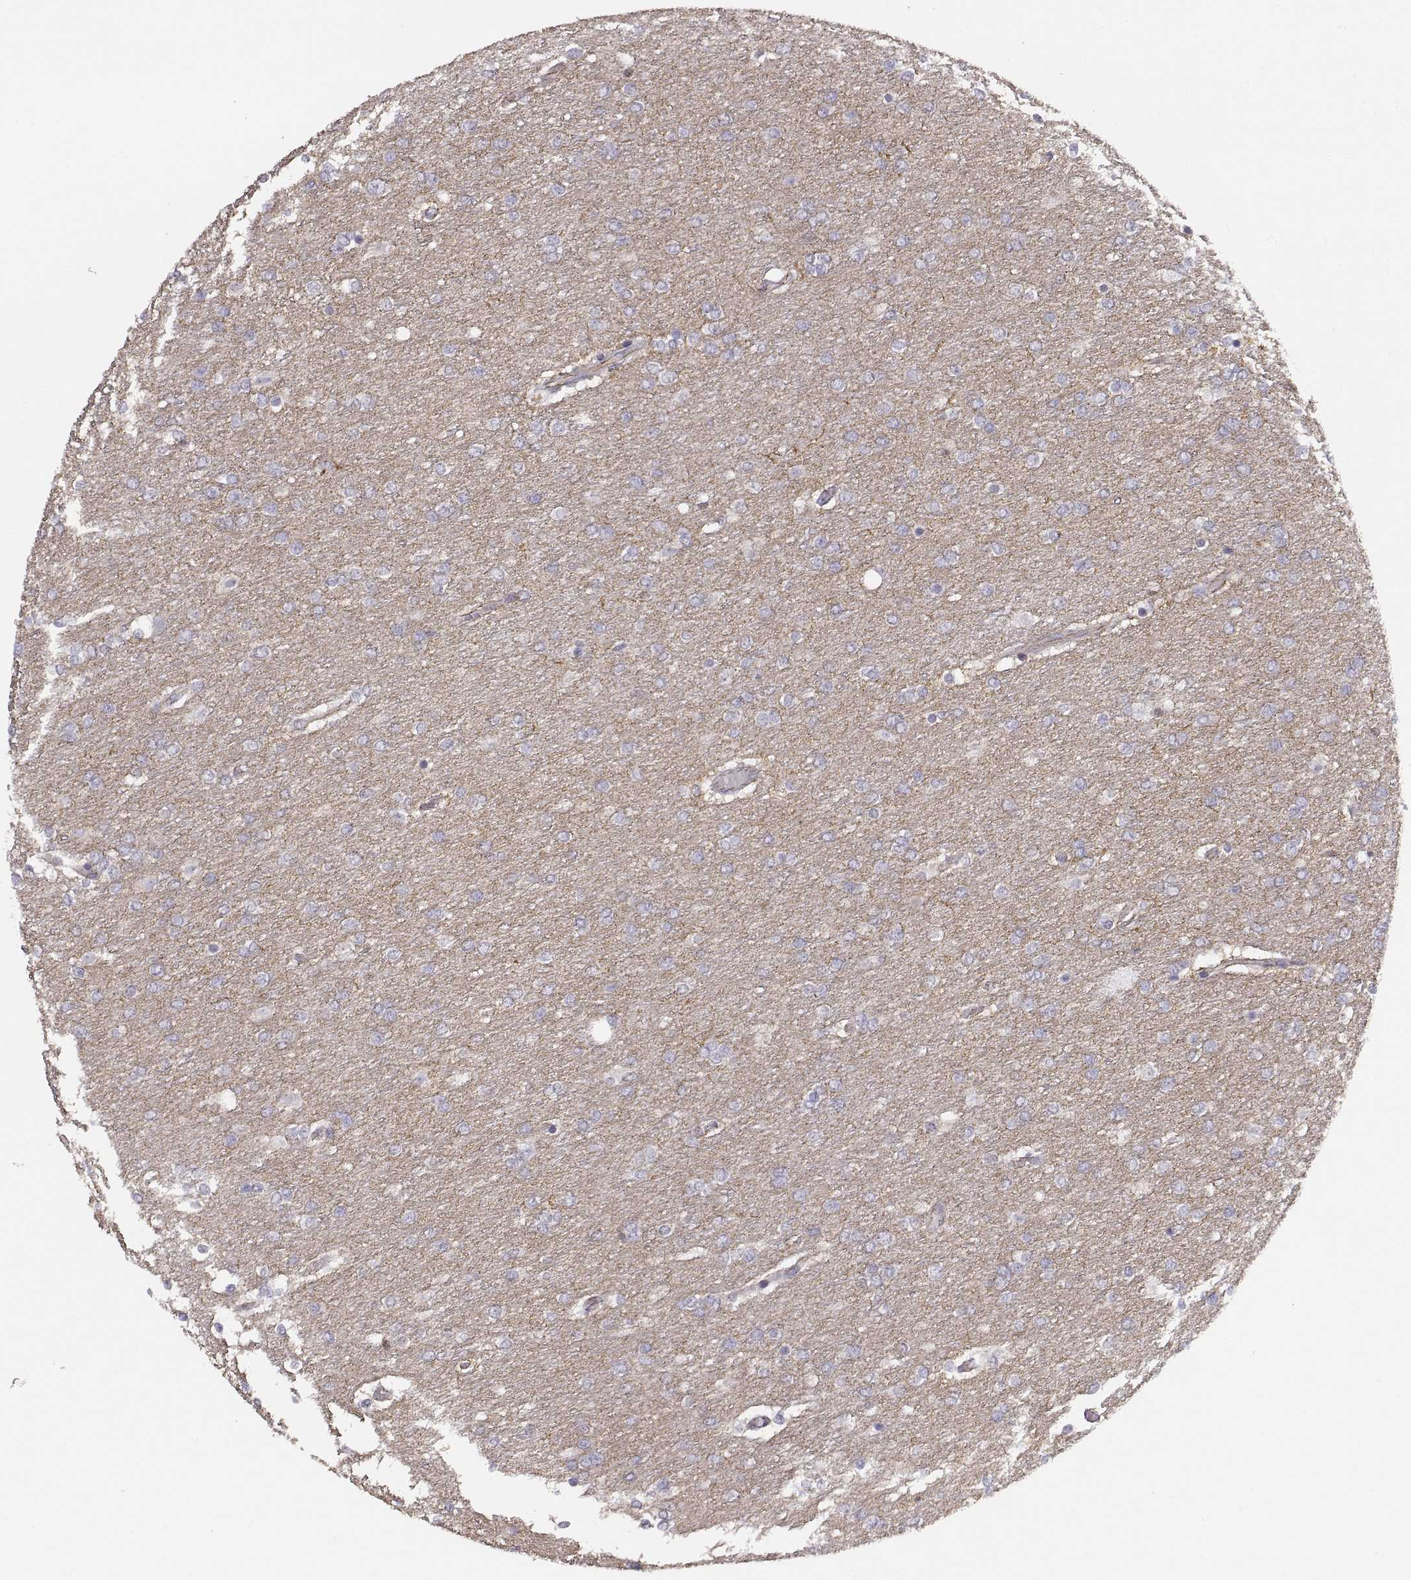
{"staining": {"intensity": "negative", "quantity": "none", "location": "none"}, "tissue": "glioma", "cell_type": "Tumor cells", "image_type": "cancer", "snomed": [{"axis": "morphology", "description": "Glioma, malignant, High grade"}, {"axis": "topography", "description": "Brain"}], "caption": "This is a image of immunohistochemistry (IHC) staining of malignant glioma (high-grade), which shows no positivity in tumor cells. The staining is performed using DAB brown chromogen with nuclei counter-stained in using hematoxylin.", "gene": "CDH2", "patient": {"sex": "female", "age": 61}}